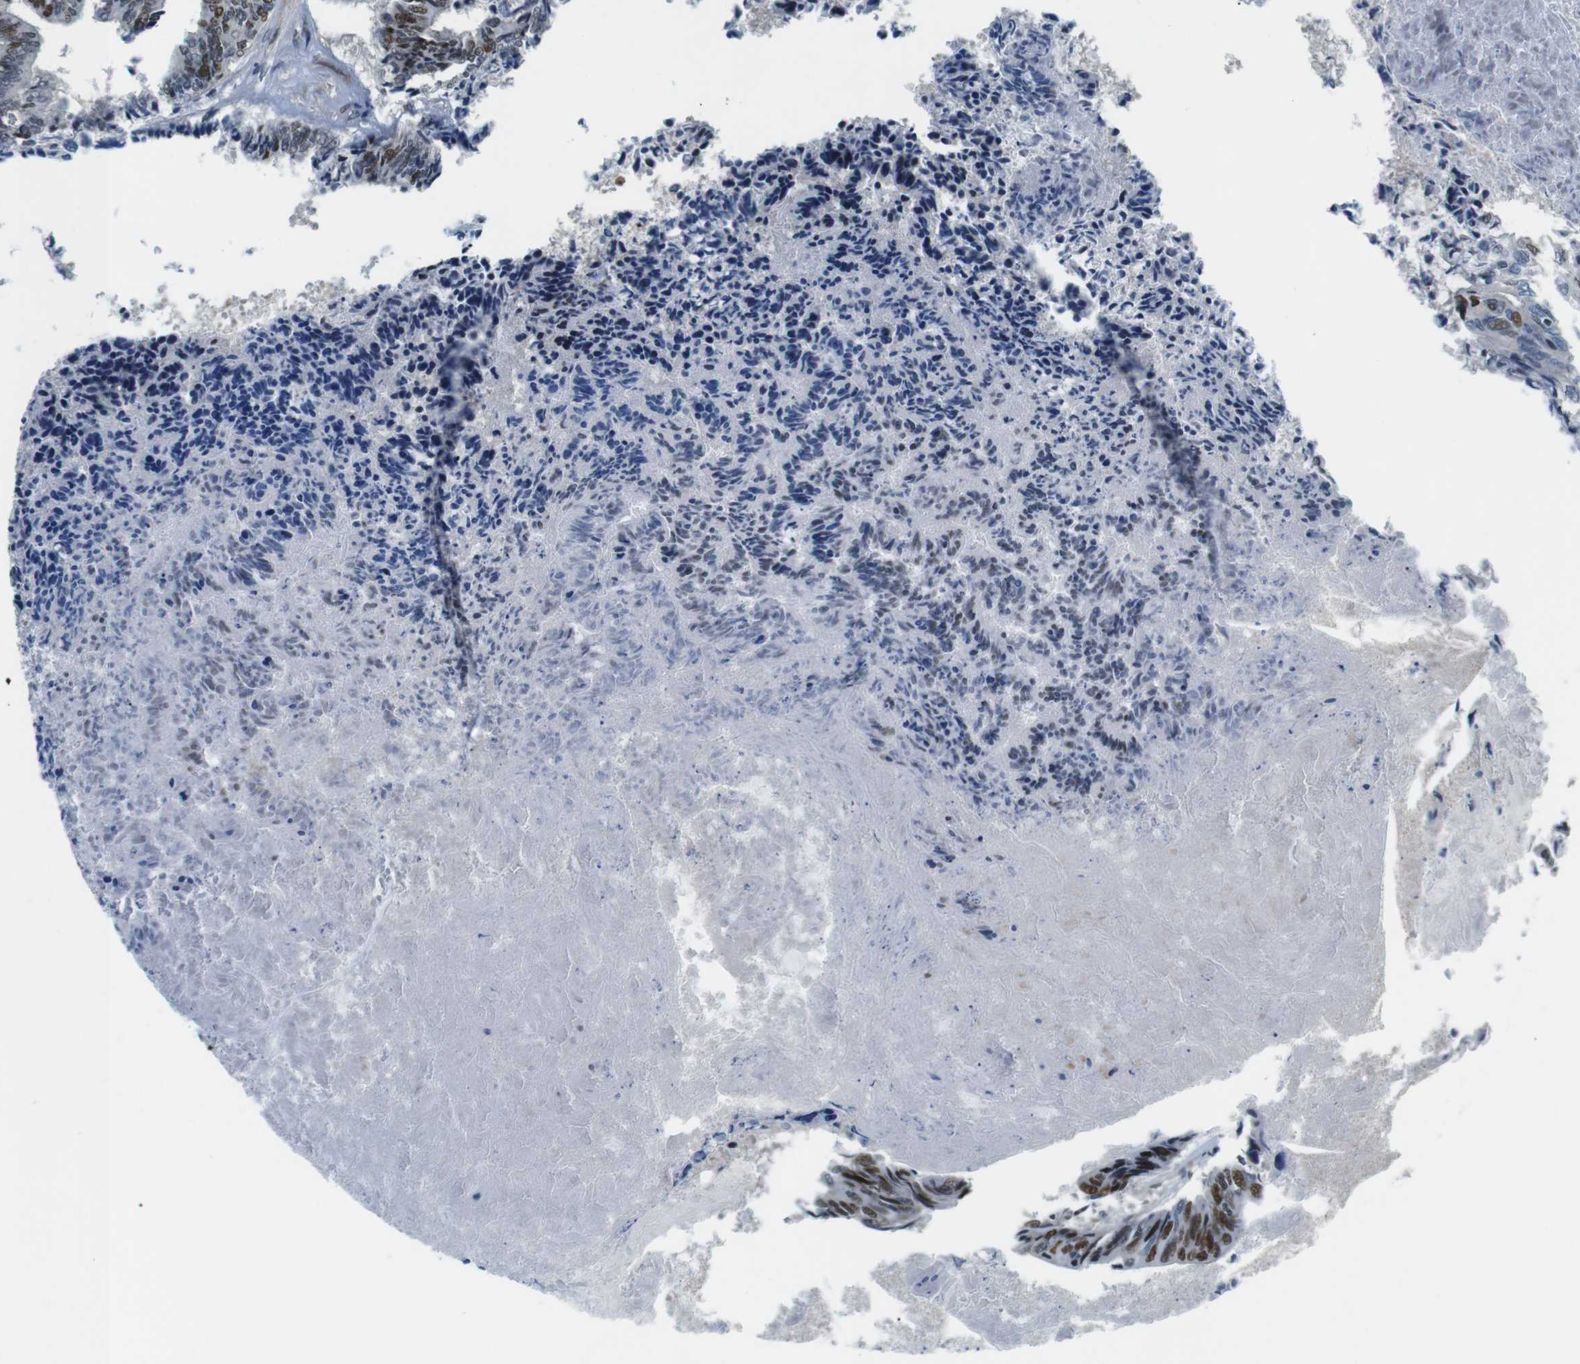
{"staining": {"intensity": "moderate", "quantity": "25%-75%", "location": "nuclear"}, "tissue": "colorectal cancer", "cell_type": "Tumor cells", "image_type": "cancer", "snomed": [{"axis": "morphology", "description": "Adenocarcinoma, NOS"}, {"axis": "topography", "description": "Rectum"}], "caption": "Moderate nuclear protein expression is seen in about 25%-75% of tumor cells in colorectal cancer.", "gene": "SMCO2", "patient": {"sex": "male", "age": 63}}